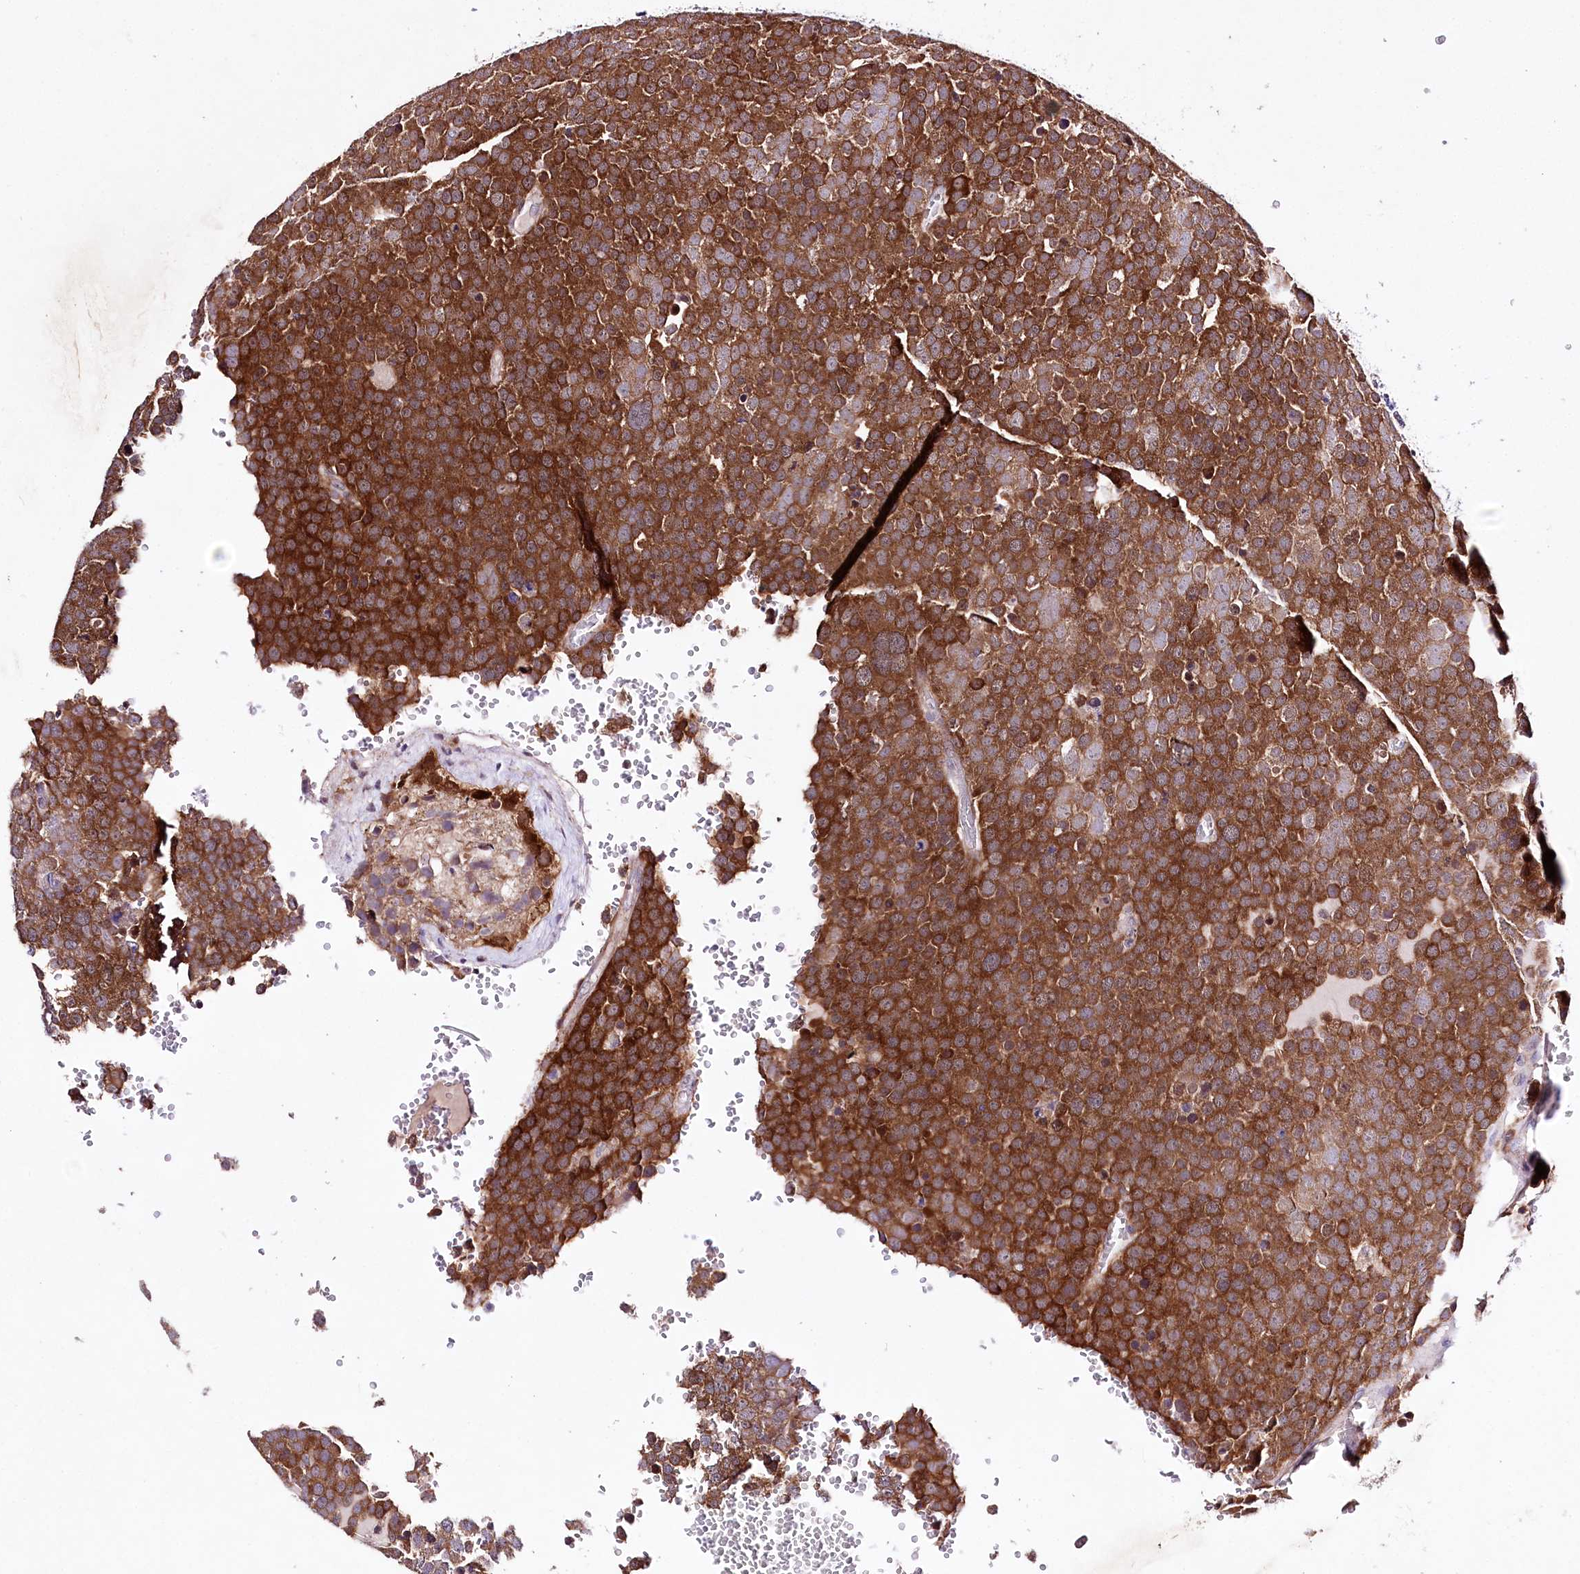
{"staining": {"intensity": "strong", "quantity": ">75%", "location": "cytoplasmic/membranous"}, "tissue": "testis cancer", "cell_type": "Tumor cells", "image_type": "cancer", "snomed": [{"axis": "morphology", "description": "Seminoma, NOS"}, {"axis": "topography", "description": "Testis"}], "caption": "Protein analysis of testis seminoma tissue shows strong cytoplasmic/membranous positivity in about >75% of tumor cells.", "gene": "ATE1", "patient": {"sex": "male", "age": 71}}